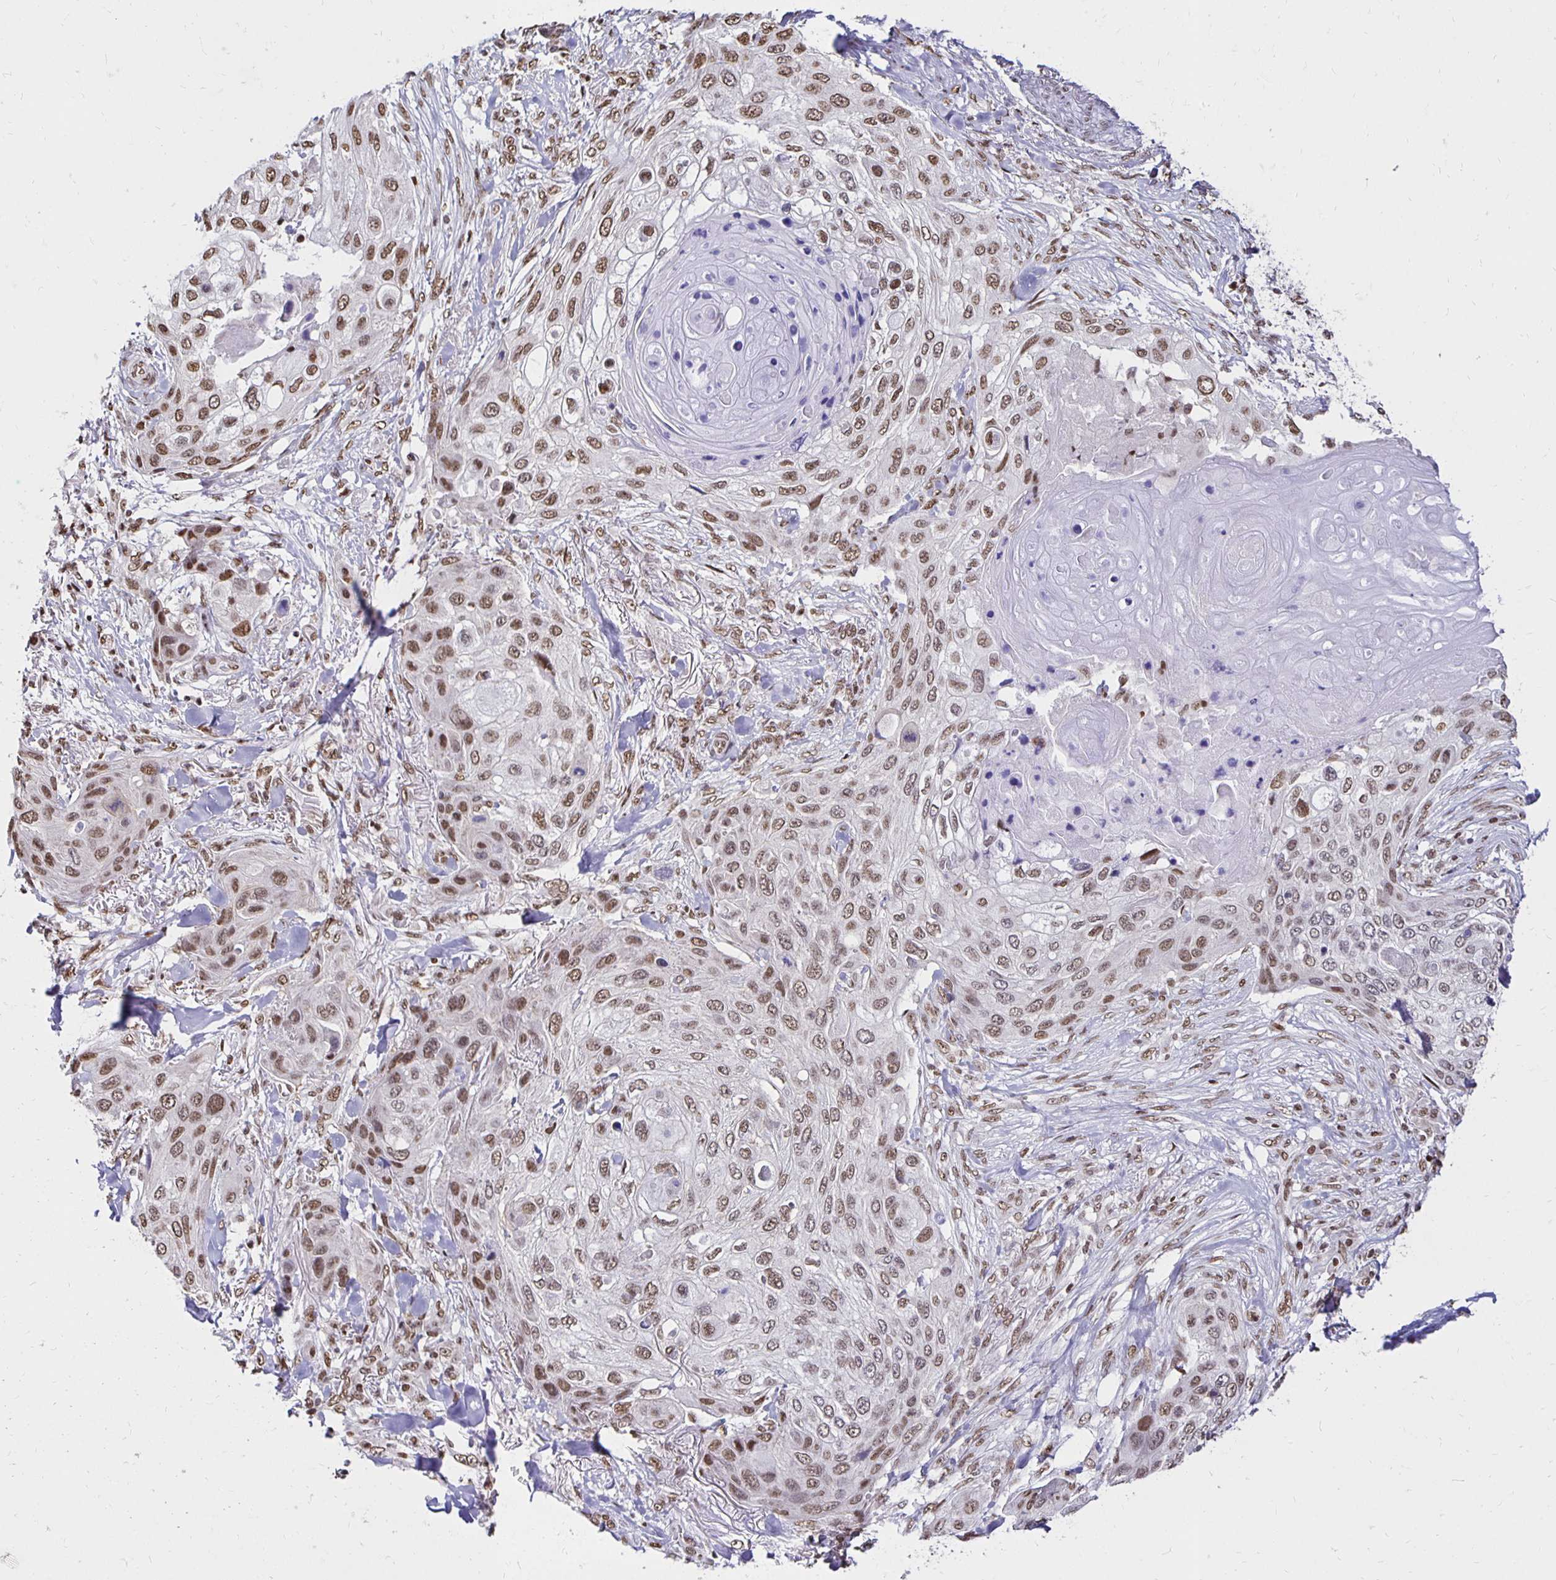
{"staining": {"intensity": "moderate", "quantity": ">75%", "location": "nuclear"}, "tissue": "skin cancer", "cell_type": "Tumor cells", "image_type": "cancer", "snomed": [{"axis": "morphology", "description": "Squamous cell carcinoma, NOS"}, {"axis": "topography", "description": "Skin"}], "caption": "Protein expression analysis of skin cancer (squamous cell carcinoma) shows moderate nuclear expression in approximately >75% of tumor cells.", "gene": "ZNF579", "patient": {"sex": "female", "age": 87}}